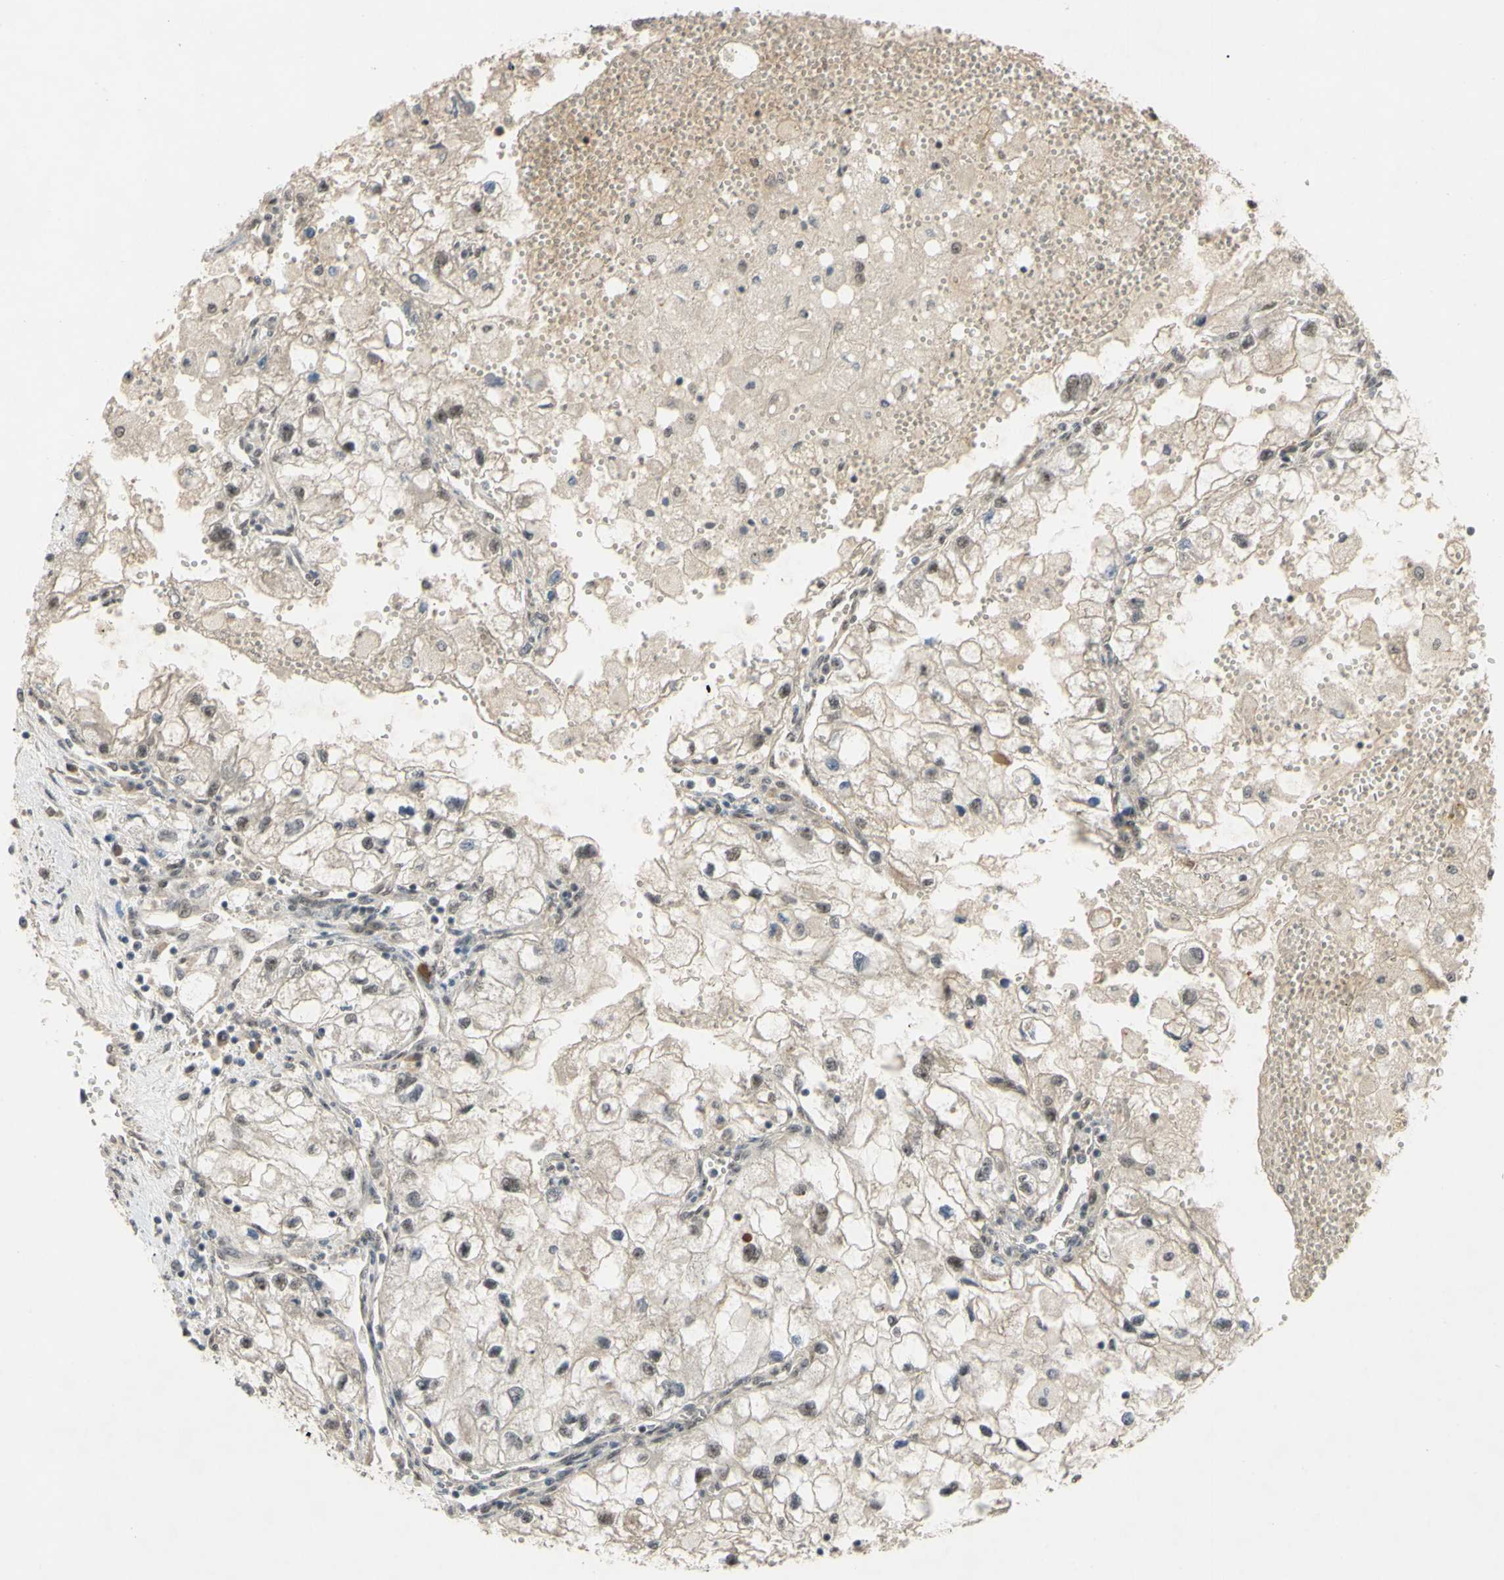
{"staining": {"intensity": "weak", "quantity": "<25%", "location": "nuclear"}, "tissue": "renal cancer", "cell_type": "Tumor cells", "image_type": "cancer", "snomed": [{"axis": "morphology", "description": "Adenocarcinoma, NOS"}, {"axis": "topography", "description": "Kidney"}], "caption": "Renal adenocarcinoma was stained to show a protein in brown. There is no significant staining in tumor cells.", "gene": "ALK", "patient": {"sex": "female", "age": 70}}